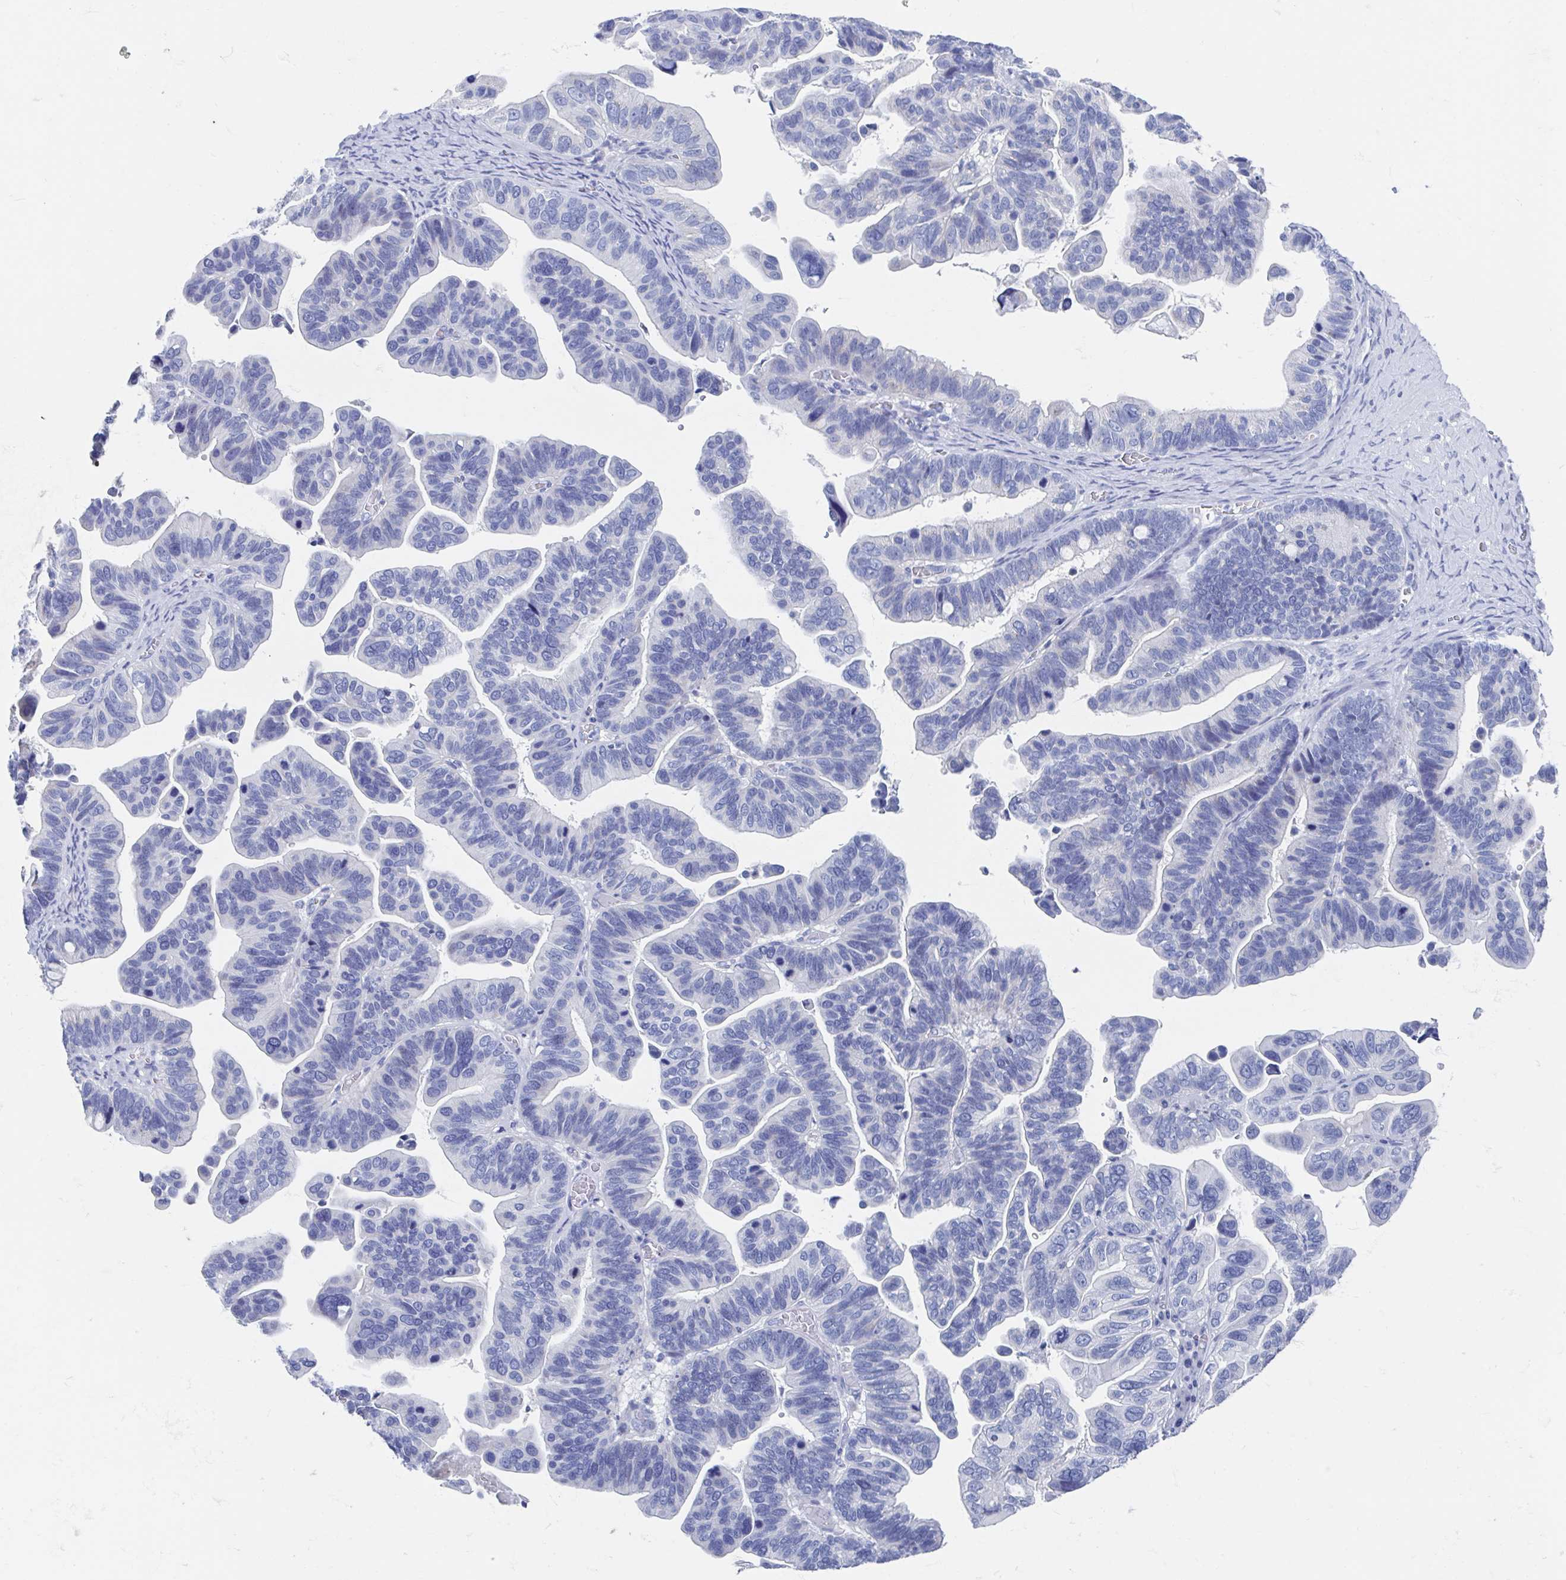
{"staining": {"intensity": "negative", "quantity": "none", "location": "none"}, "tissue": "ovarian cancer", "cell_type": "Tumor cells", "image_type": "cancer", "snomed": [{"axis": "morphology", "description": "Cystadenocarcinoma, serous, NOS"}, {"axis": "topography", "description": "Ovary"}], "caption": "Tumor cells show no significant staining in ovarian cancer.", "gene": "SHCBP1L", "patient": {"sex": "female", "age": 56}}